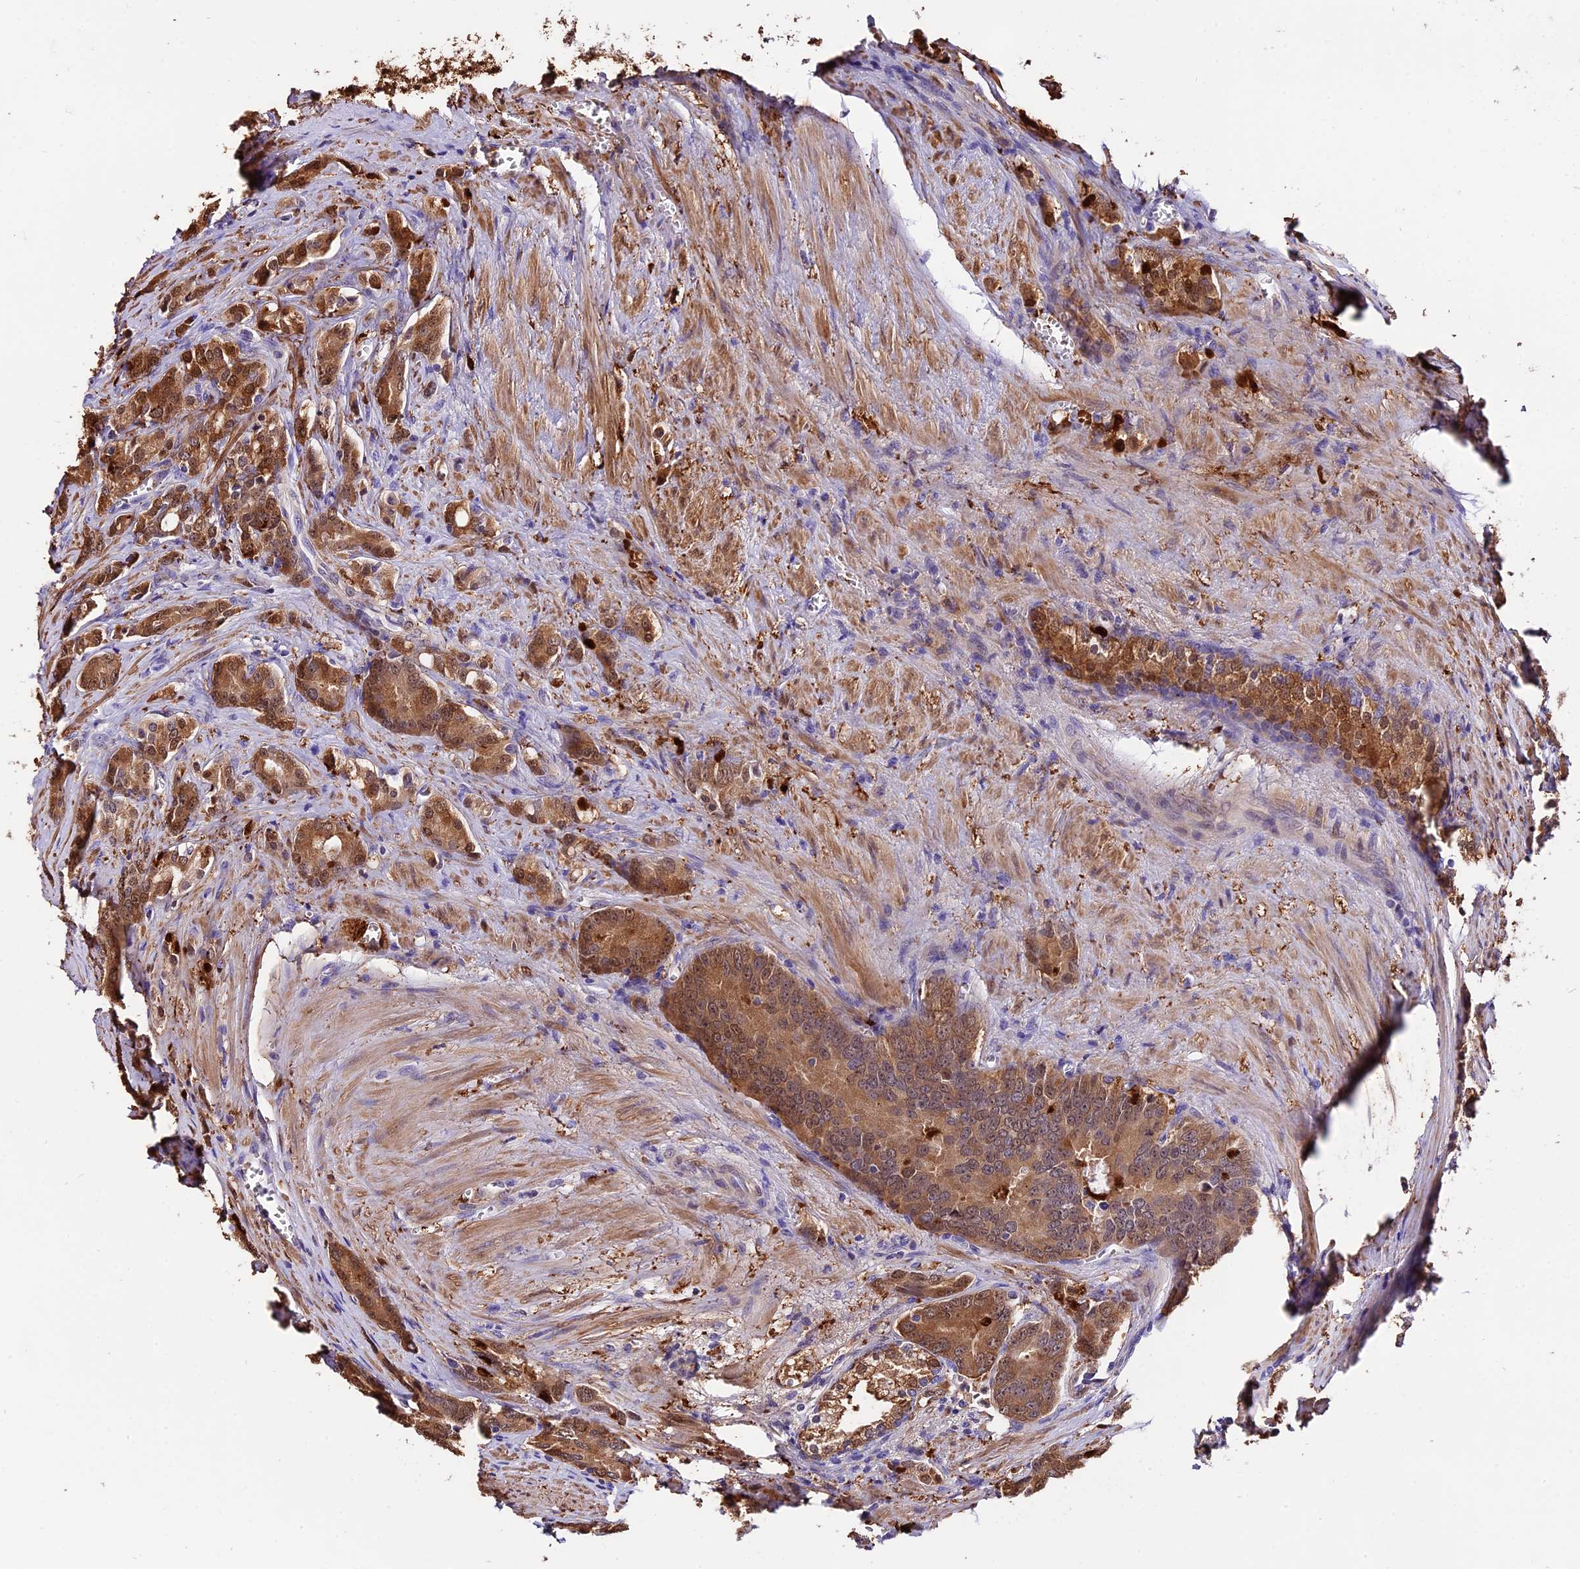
{"staining": {"intensity": "moderate", "quantity": ">75%", "location": "cytoplasmic/membranous,nuclear"}, "tissue": "prostate cancer", "cell_type": "Tumor cells", "image_type": "cancer", "snomed": [{"axis": "morphology", "description": "Adenocarcinoma, High grade"}, {"axis": "topography", "description": "Prostate"}], "caption": "A brown stain highlights moderate cytoplasmic/membranous and nuclear positivity of a protein in prostate cancer (high-grade adenocarcinoma) tumor cells. The staining was performed using DAB, with brown indicating positive protein expression. Nuclei are stained blue with hematoxylin.", "gene": "MAP3K7CL", "patient": {"sex": "male", "age": 72}}